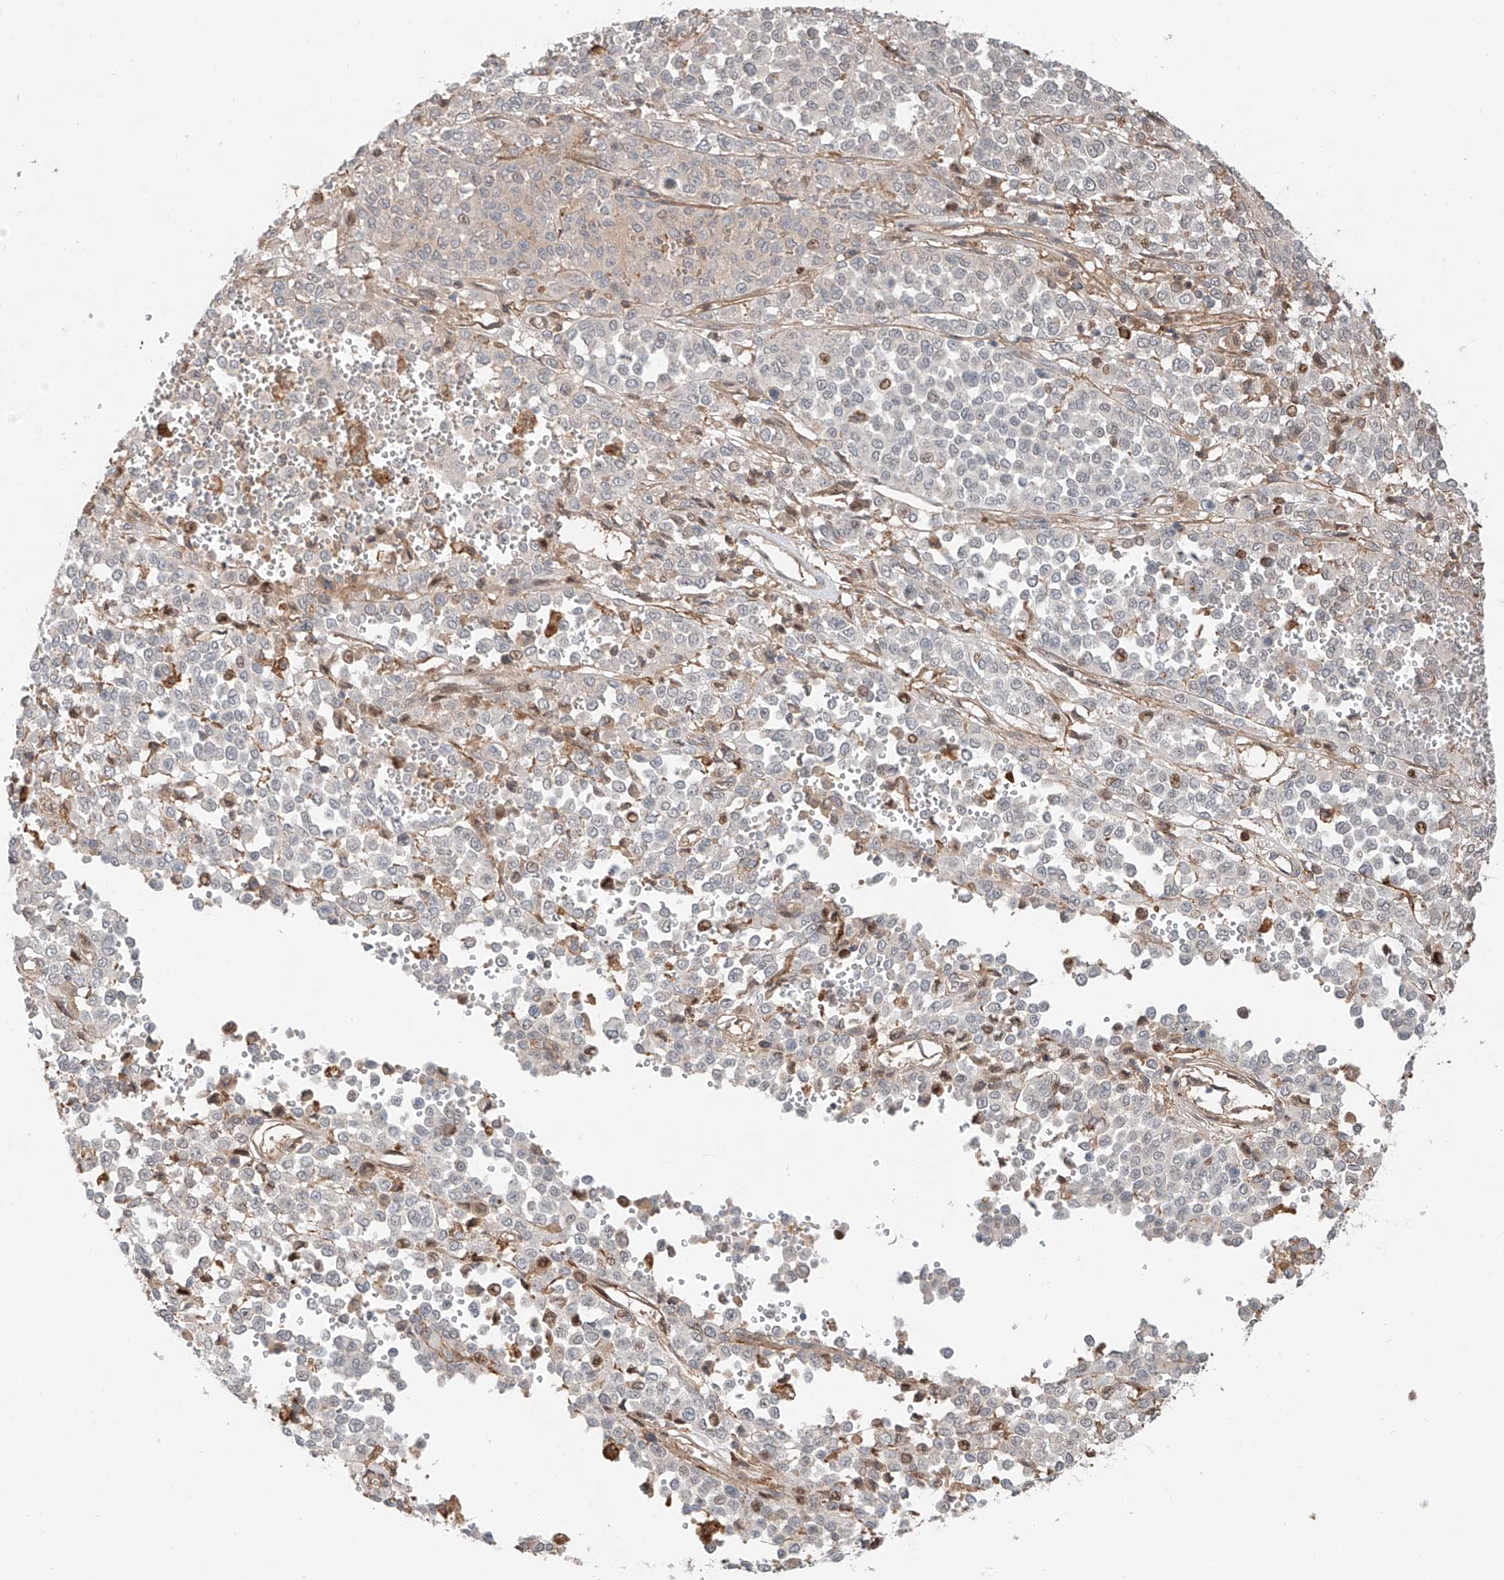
{"staining": {"intensity": "negative", "quantity": "none", "location": "none"}, "tissue": "melanoma", "cell_type": "Tumor cells", "image_type": "cancer", "snomed": [{"axis": "morphology", "description": "Malignant melanoma, Metastatic site"}, {"axis": "topography", "description": "Pancreas"}], "caption": "Immunohistochemical staining of melanoma exhibits no significant staining in tumor cells.", "gene": "CEP162", "patient": {"sex": "female", "age": 30}}